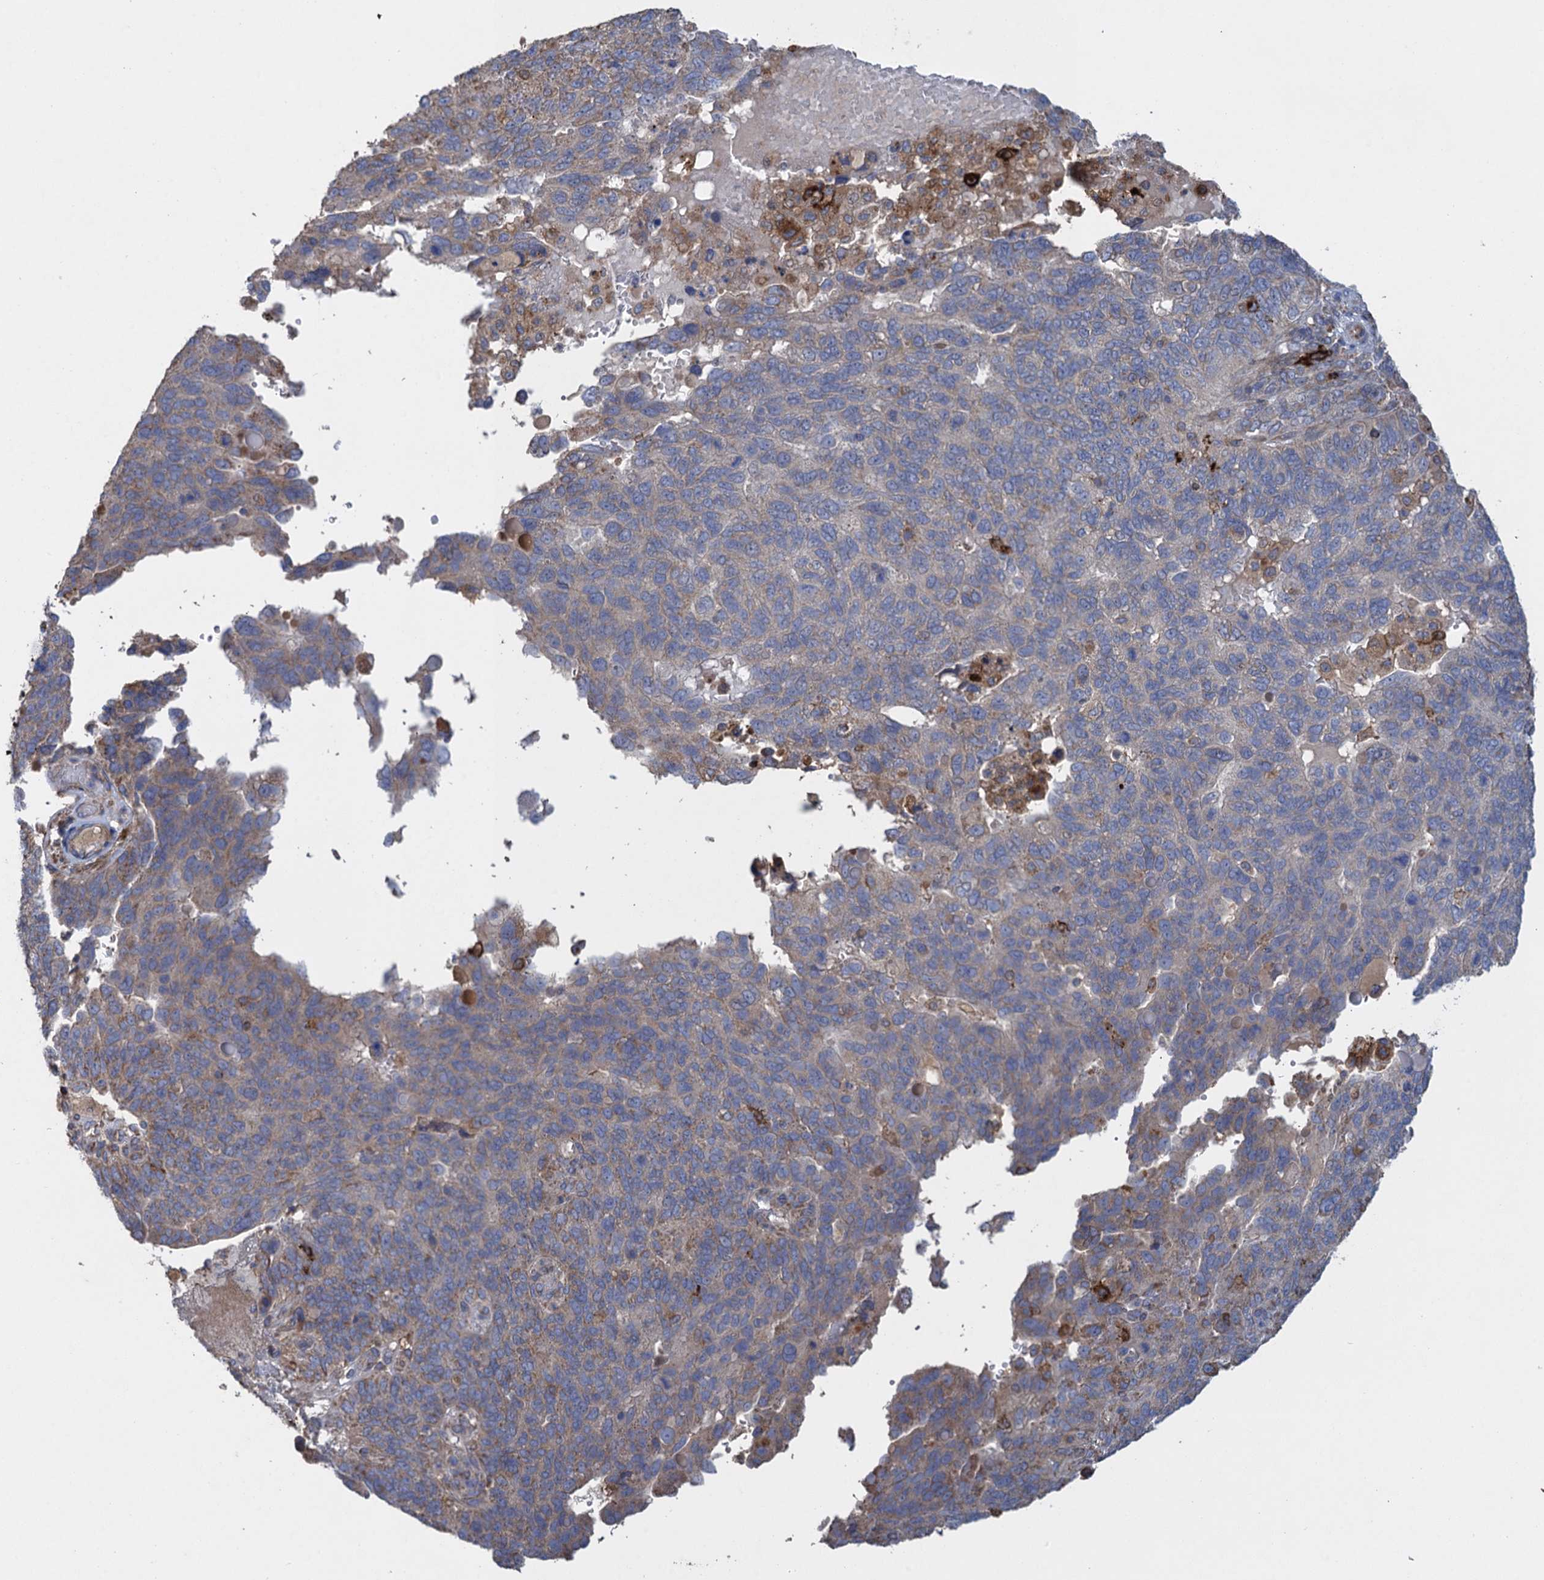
{"staining": {"intensity": "weak", "quantity": "<25%", "location": "cytoplasmic/membranous"}, "tissue": "endometrial cancer", "cell_type": "Tumor cells", "image_type": "cancer", "snomed": [{"axis": "morphology", "description": "Adenocarcinoma, NOS"}, {"axis": "topography", "description": "Endometrium"}], "caption": "Immunohistochemistry (IHC) of endometrial cancer shows no expression in tumor cells.", "gene": "TXNDC11", "patient": {"sex": "female", "age": 66}}